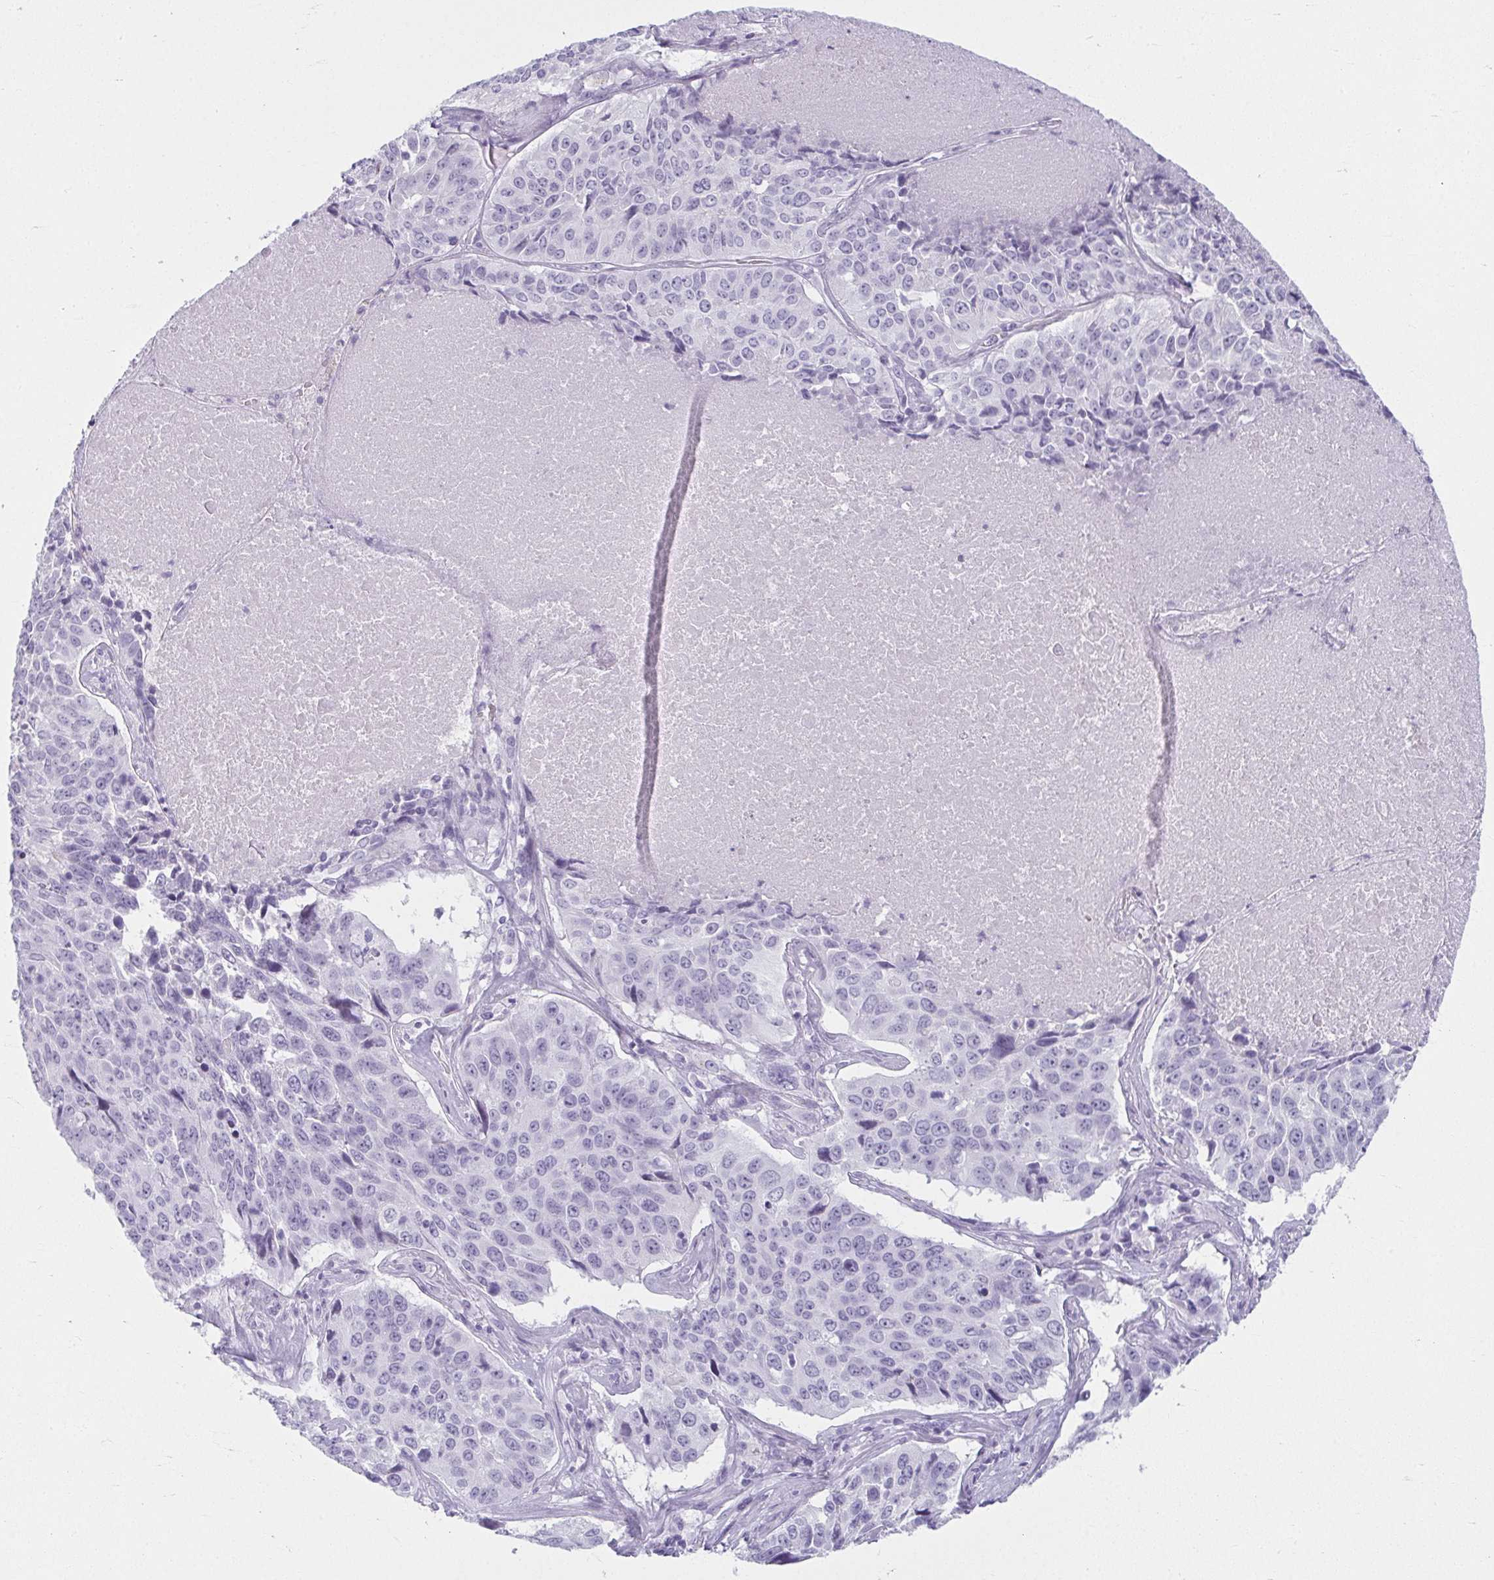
{"staining": {"intensity": "negative", "quantity": "none", "location": "none"}, "tissue": "lung cancer", "cell_type": "Tumor cells", "image_type": "cancer", "snomed": [{"axis": "morphology", "description": "Normal tissue, NOS"}, {"axis": "morphology", "description": "Squamous cell carcinoma, NOS"}, {"axis": "topography", "description": "Bronchus"}, {"axis": "topography", "description": "Lung"}], "caption": "IHC histopathology image of neoplastic tissue: human lung cancer (squamous cell carcinoma) stained with DAB demonstrates no significant protein positivity in tumor cells. Nuclei are stained in blue.", "gene": "MOBP", "patient": {"sex": "male", "age": 64}}